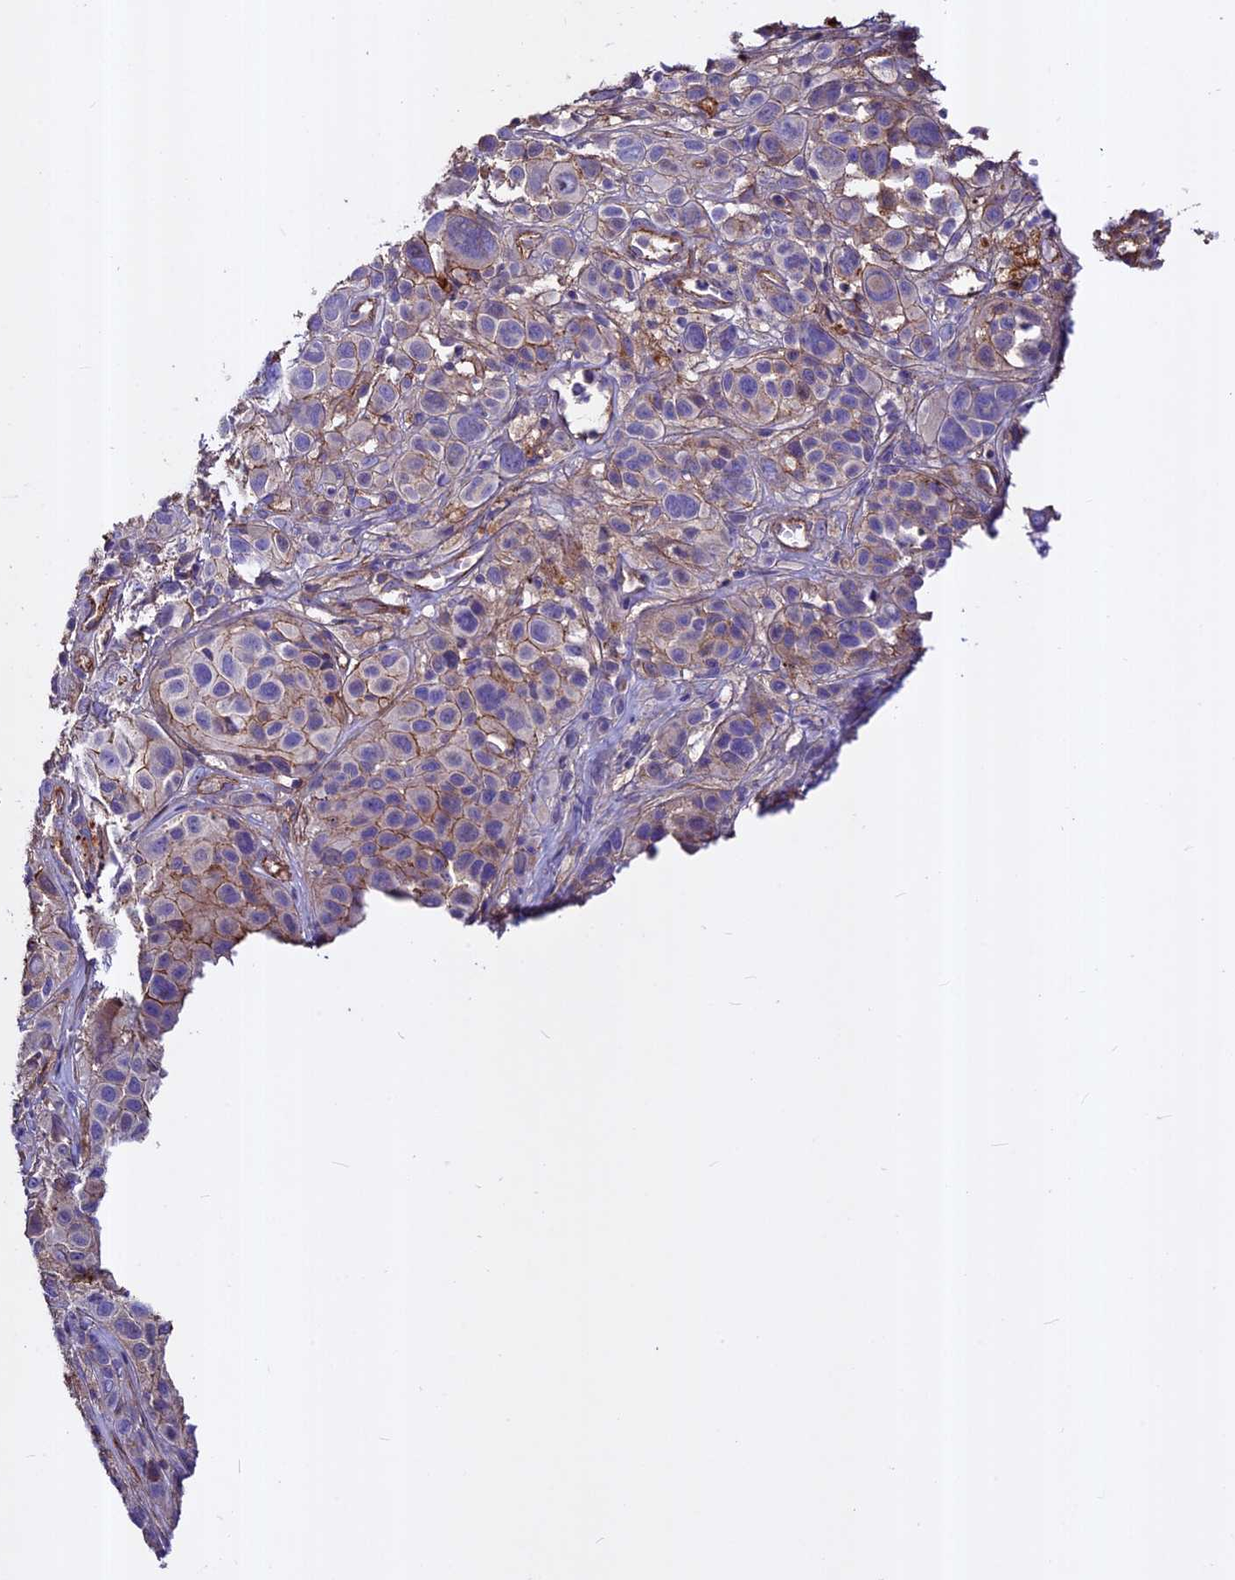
{"staining": {"intensity": "moderate", "quantity": "25%-75%", "location": "cytoplasmic/membranous"}, "tissue": "melanoma", "cell_type": "Tumor cells", "image_type": "cancer", "snomed": [{"axis": "morphology", "description": "Malignant melanoma, NOS"}, {"axis": "topography", "description": "Skin of trunk"}], "caption": "The immunohistochemical stain shows moderate cytoplasmic/membranous expression in tumor cells of malignant melanoma tissue.", "gene": "EVA1B", "patient": {"sex": "male", "age": 71}}